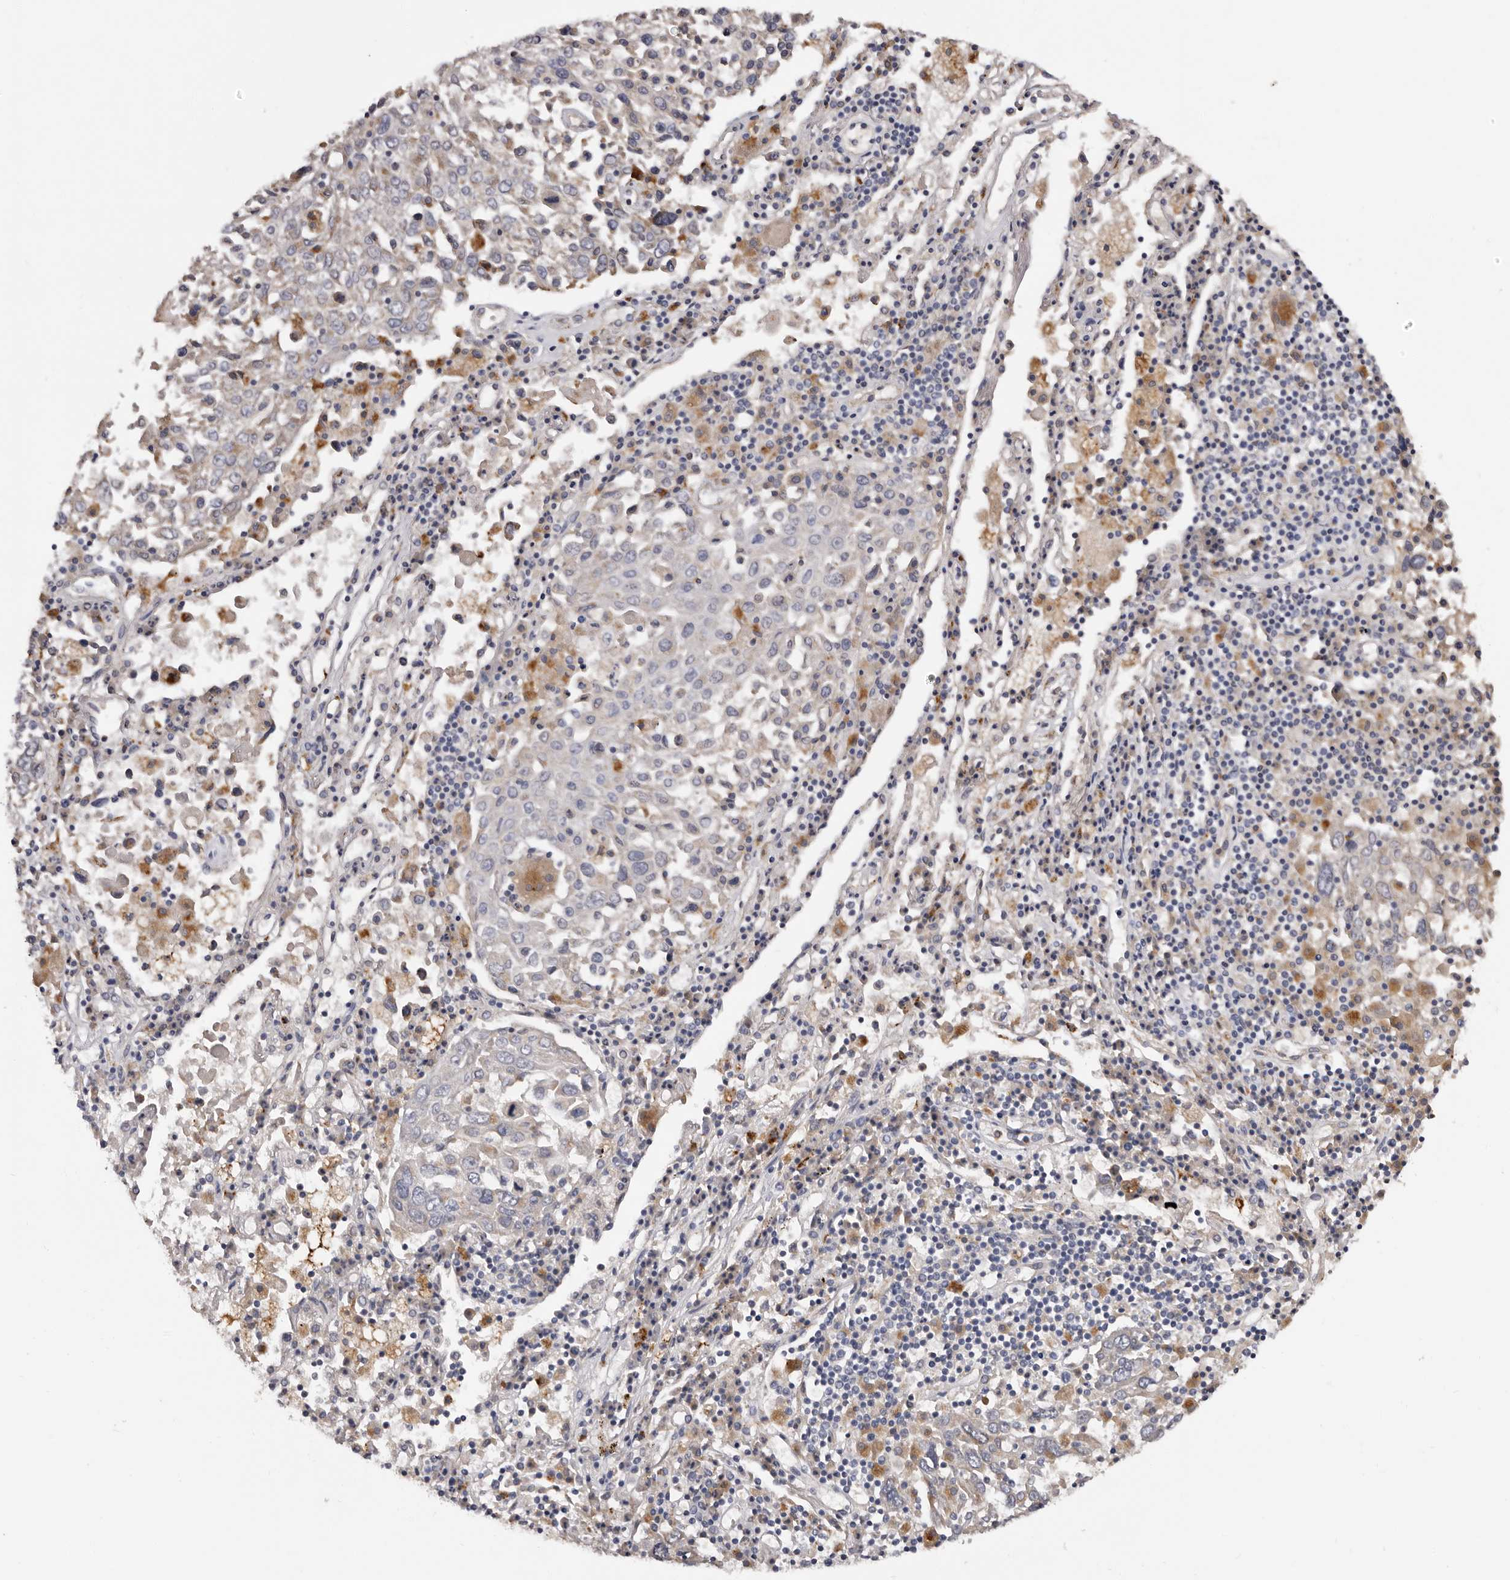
{"staining": {"intensity": "weak", "quantity": ">75%", "location": "cytoplasmic/membranous"}, "tissue": "lung cancer", "cell_type": "Tumor cells", "image_type": "cancer", "snomed": [{"axis": "morphology", "description": "Squamous cell carcinoma, NOS"}, {"axis": "topography", "description": "Lung"}], "caption": "This photomicrograph reveals lung cancer stained with IHC to label a protein in brown. The cytoplasmic/membranous of tumor cells show weak positivity for the protein. Nuclei are counter-stained blue.", "gene": "DAP", "patient": {"sex": "male", "age": 65}}